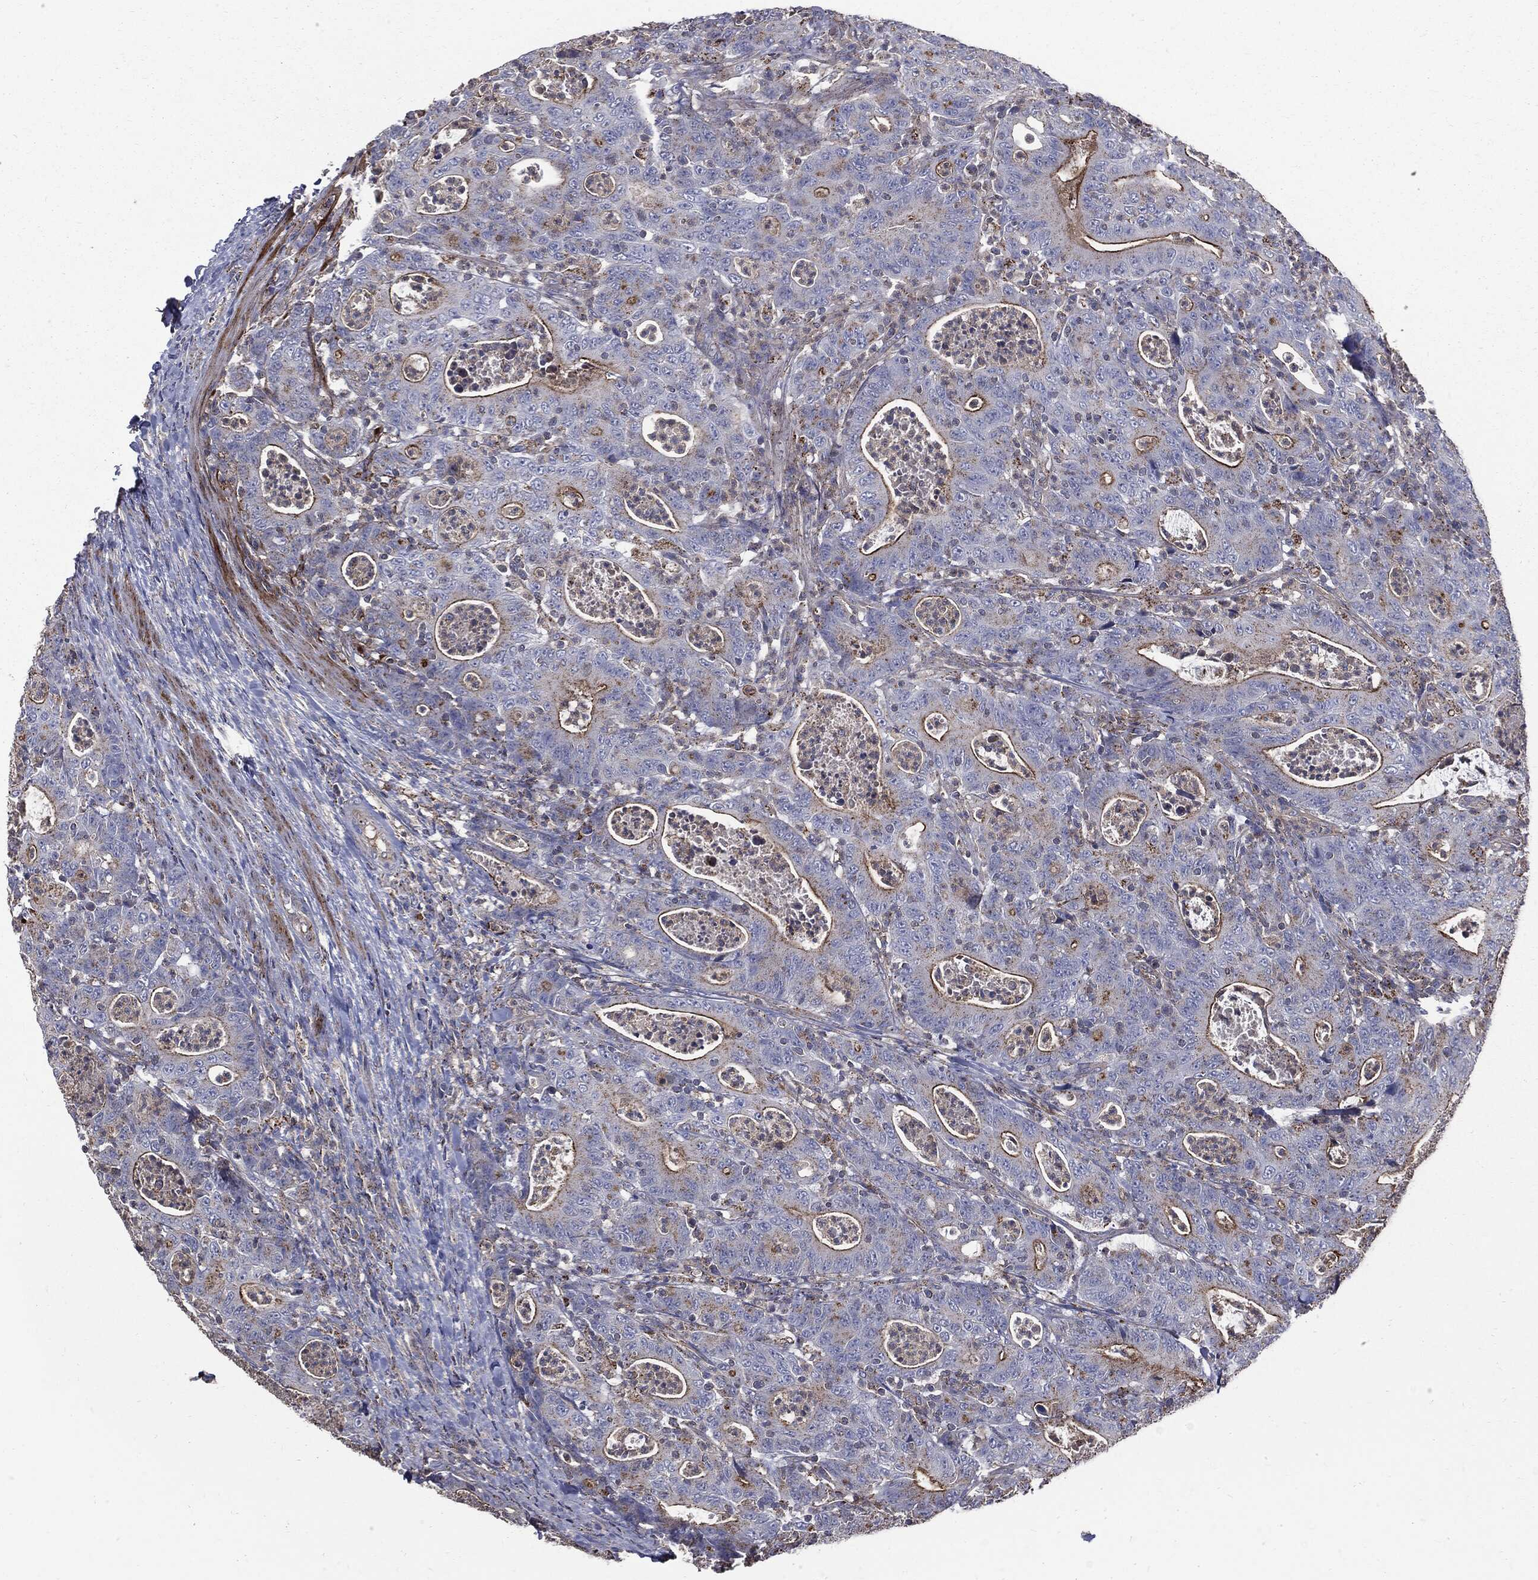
{"staining": {"intensity": "moderate", "quantity": "<25%", "location": "cytoplasmic/membranous"}, "tissue": "colorectal cancer", "cell_type": "Tumor cells", "image_type": "cancer", "snomed": [{"axis": "morphology", "description": "Adenocarcinoma, NOS"}, {"axis": "topography", "description": "Colon"}], "caption": "Human adenocarcinoma (colorectal) stained with a protein marker displays moderate staining in tumor cells.", "gene": "PDCD6IP", "patient": {"sex": "male", "age": 70}}